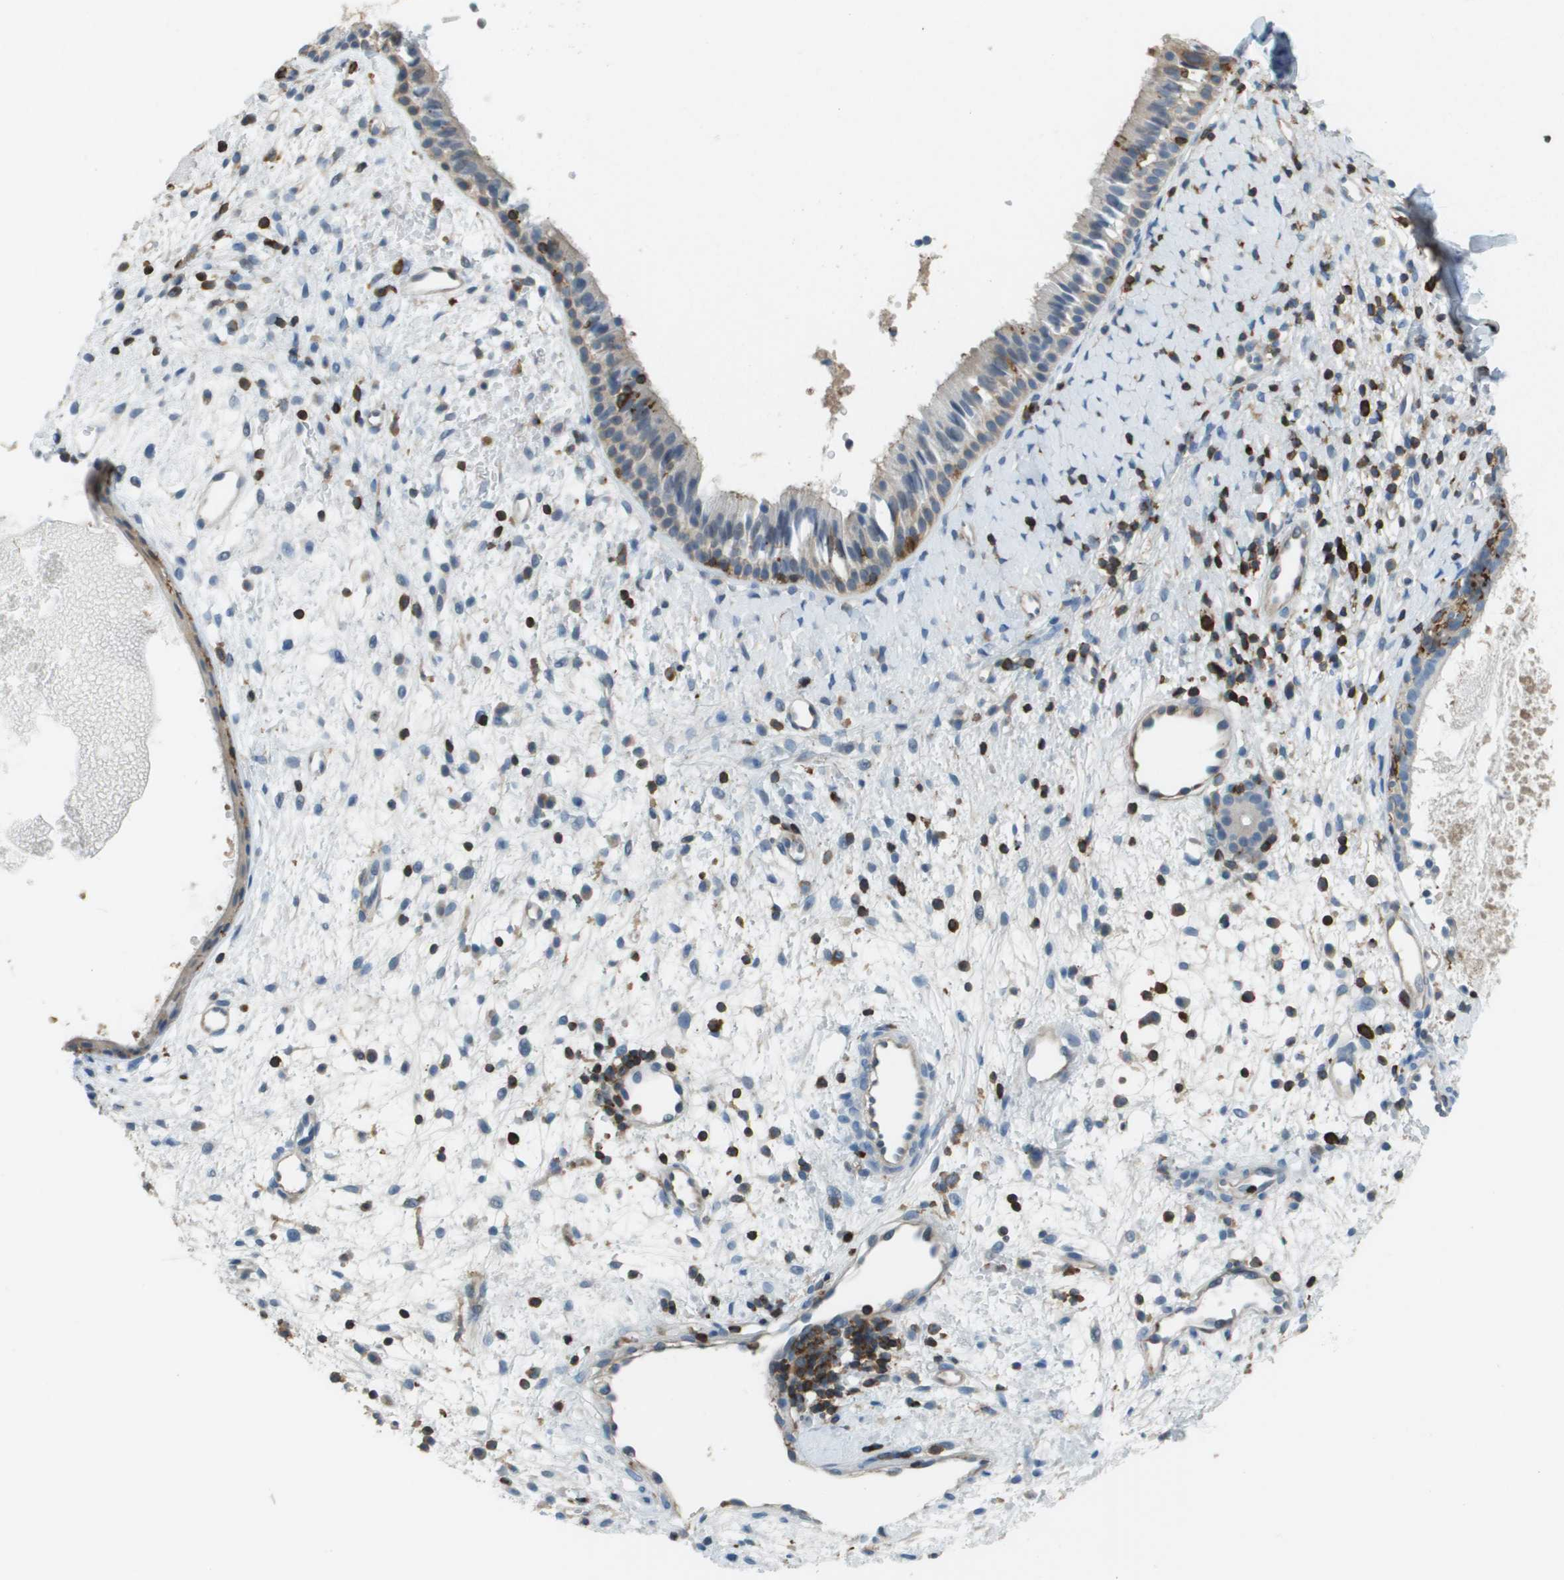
{"staining": {"intensity": "negative", "quantity": "none", "location": "none"}, "tissue": "nasopharynx", "cell_type": "Respiratory epithelial cells", "image_type": "normal", "snomed": [{"axis": "morphology", "description": "Normal tissue, NOS"}, {"axis": "topography", "description": "Nasopharynx"}], "caption": "This is a photomicrograph of immunohistochemistry (IHC) staining of benign nasopharynx, which shows no expression in respiratory epithelial cells. (DAB (3,3'-diaminobenzidine) IHC with hematoxylin counter stain).", "gene": "APBB1IP", "patient": {"sex": "male", "age": 22}}